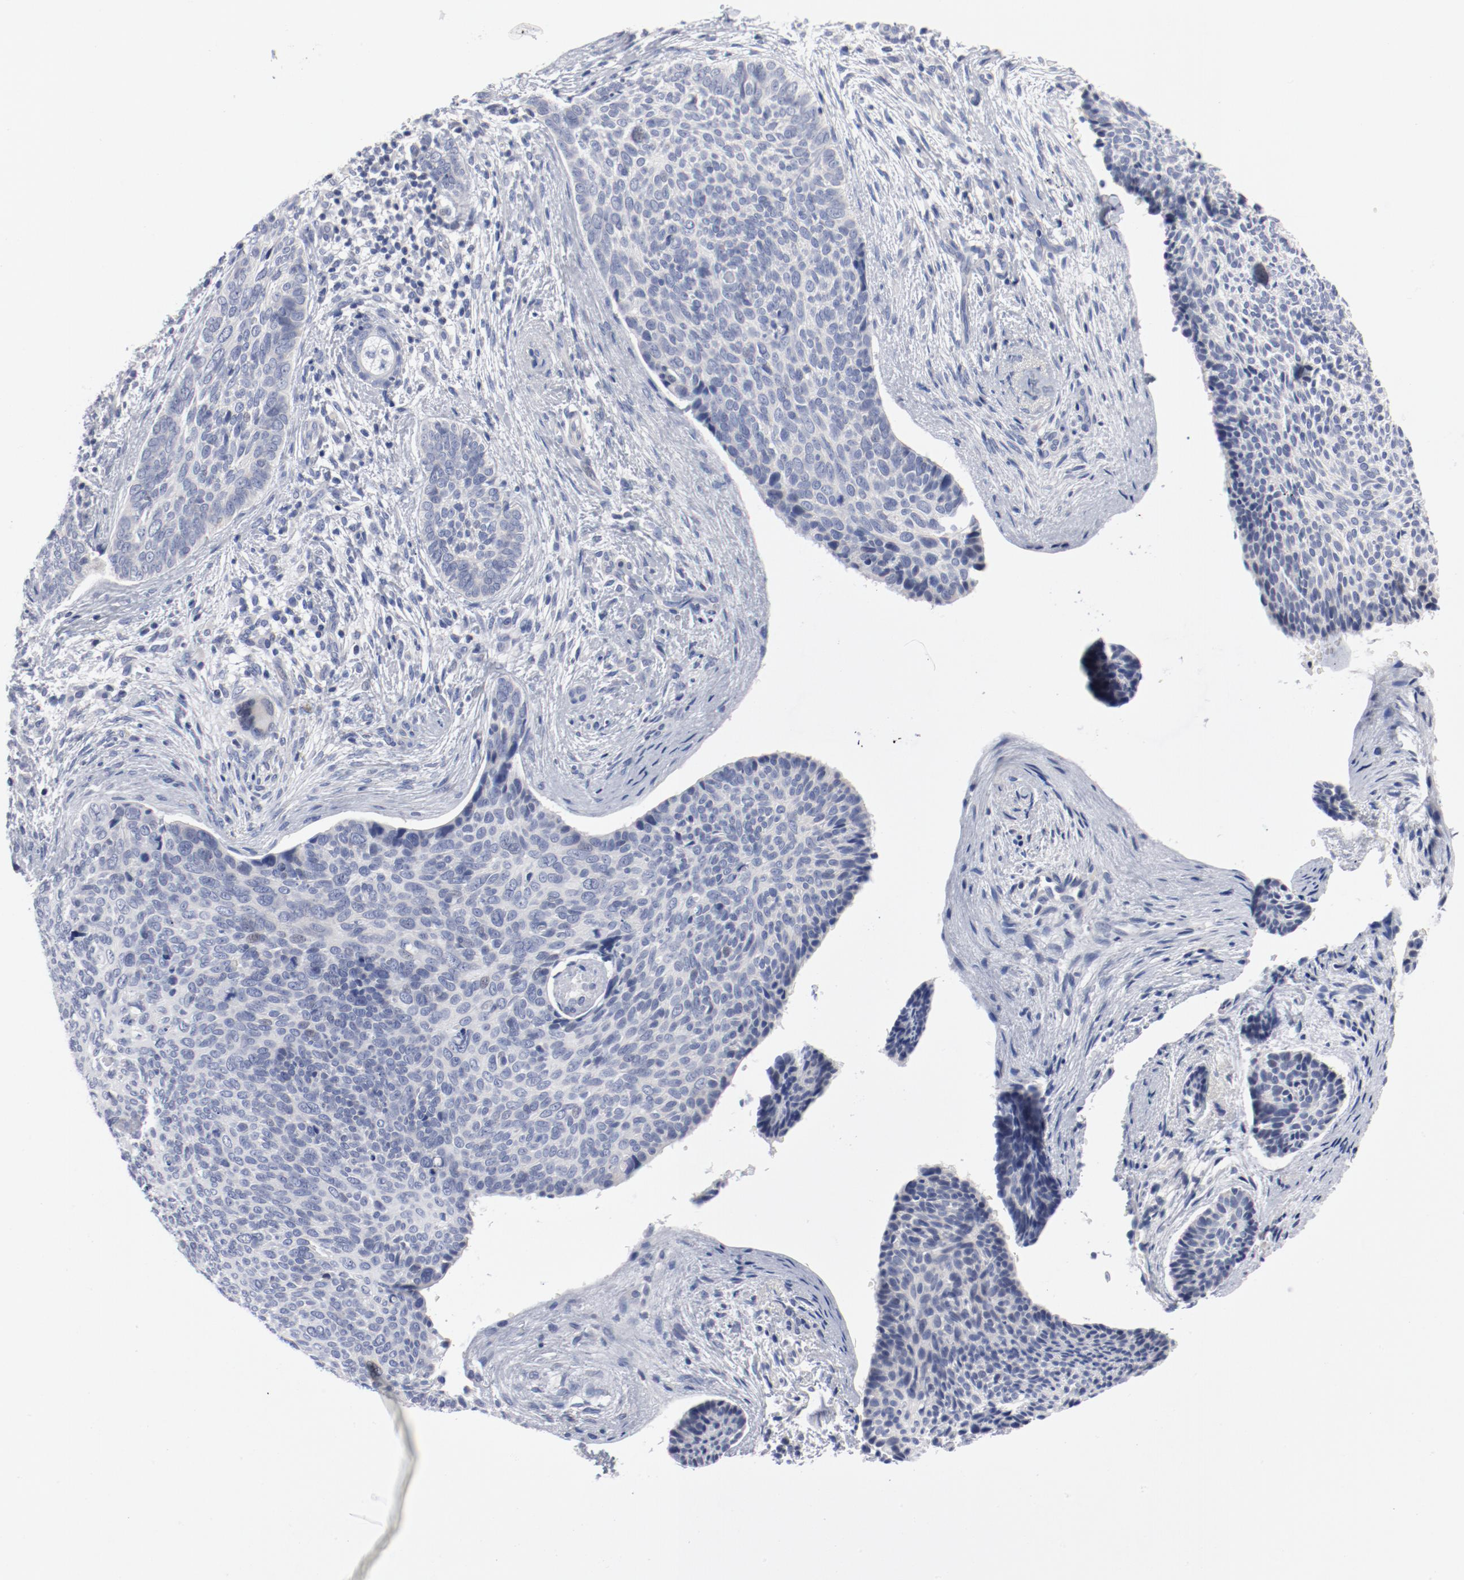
{"staining": {"intensity": "negative", "quantity": "none", "location": "none"}, "tissue": "skin cancer", "cell_type": "Tumor cells", "image_type": "cancer", "snomed": [{"axis": "morphology", "description": "Normal tissue, NOS"}, {"axis": "morphology", "description": "Basal cell carcinoma"}, {"axis": "topography", "description": "Skin"}], "caption": "Skin cancer was stained to show a protein in brown. There is no significant staining in tumor cells. (Stains: DAB (3,3'-diaminobenzidine) immunohistochemistry (IHC) with hematoxylin counter stain, Microscopy: brightfield microscopy at high magnification).", "gene": "KCNK13", "patient": {"sex": "female", "age": 57}}